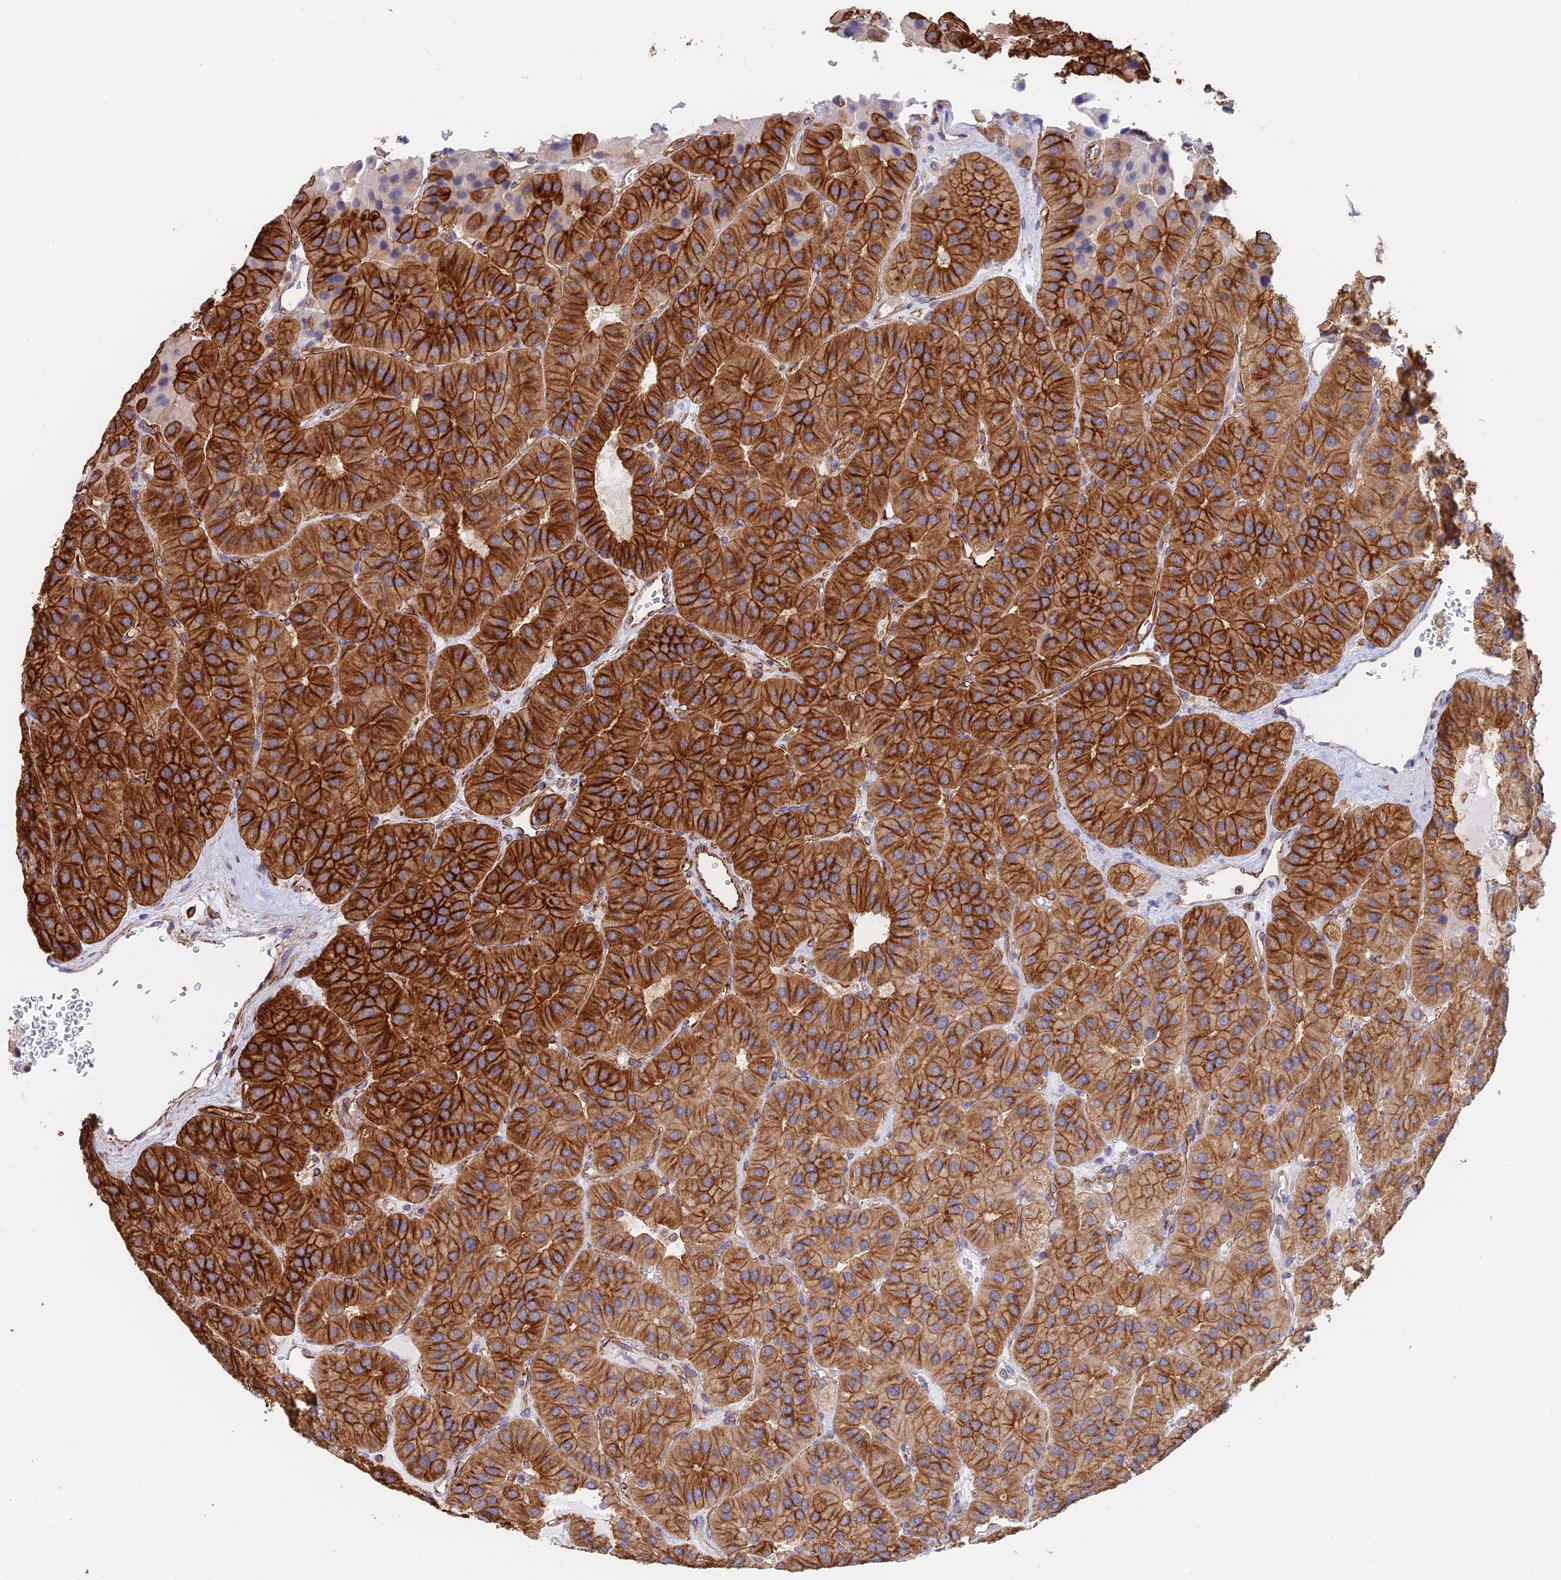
{"staining": {"intensity": "strong", "quantity": ">75%", "location": "cytoplasmic/membranous"}, "tissue": "parathyroid gland", "cell_type": "Glandular cells", "image_type": "normal", "snomed": [{"axis": "morphology", "description": "Normal tissue, NOS"}, {"axis": "morphology", "description": "Adenoma, NOS"}, {"axis": "topography", "description": "Parathyroid gland"}], "caption": "Parathyroid gland stained with IHC shows strong cytoplasmic/membranous positivity in about >75% of glandular cells.", "gene": "WBP11", "patient": {"sex": "female", "age": 86}}